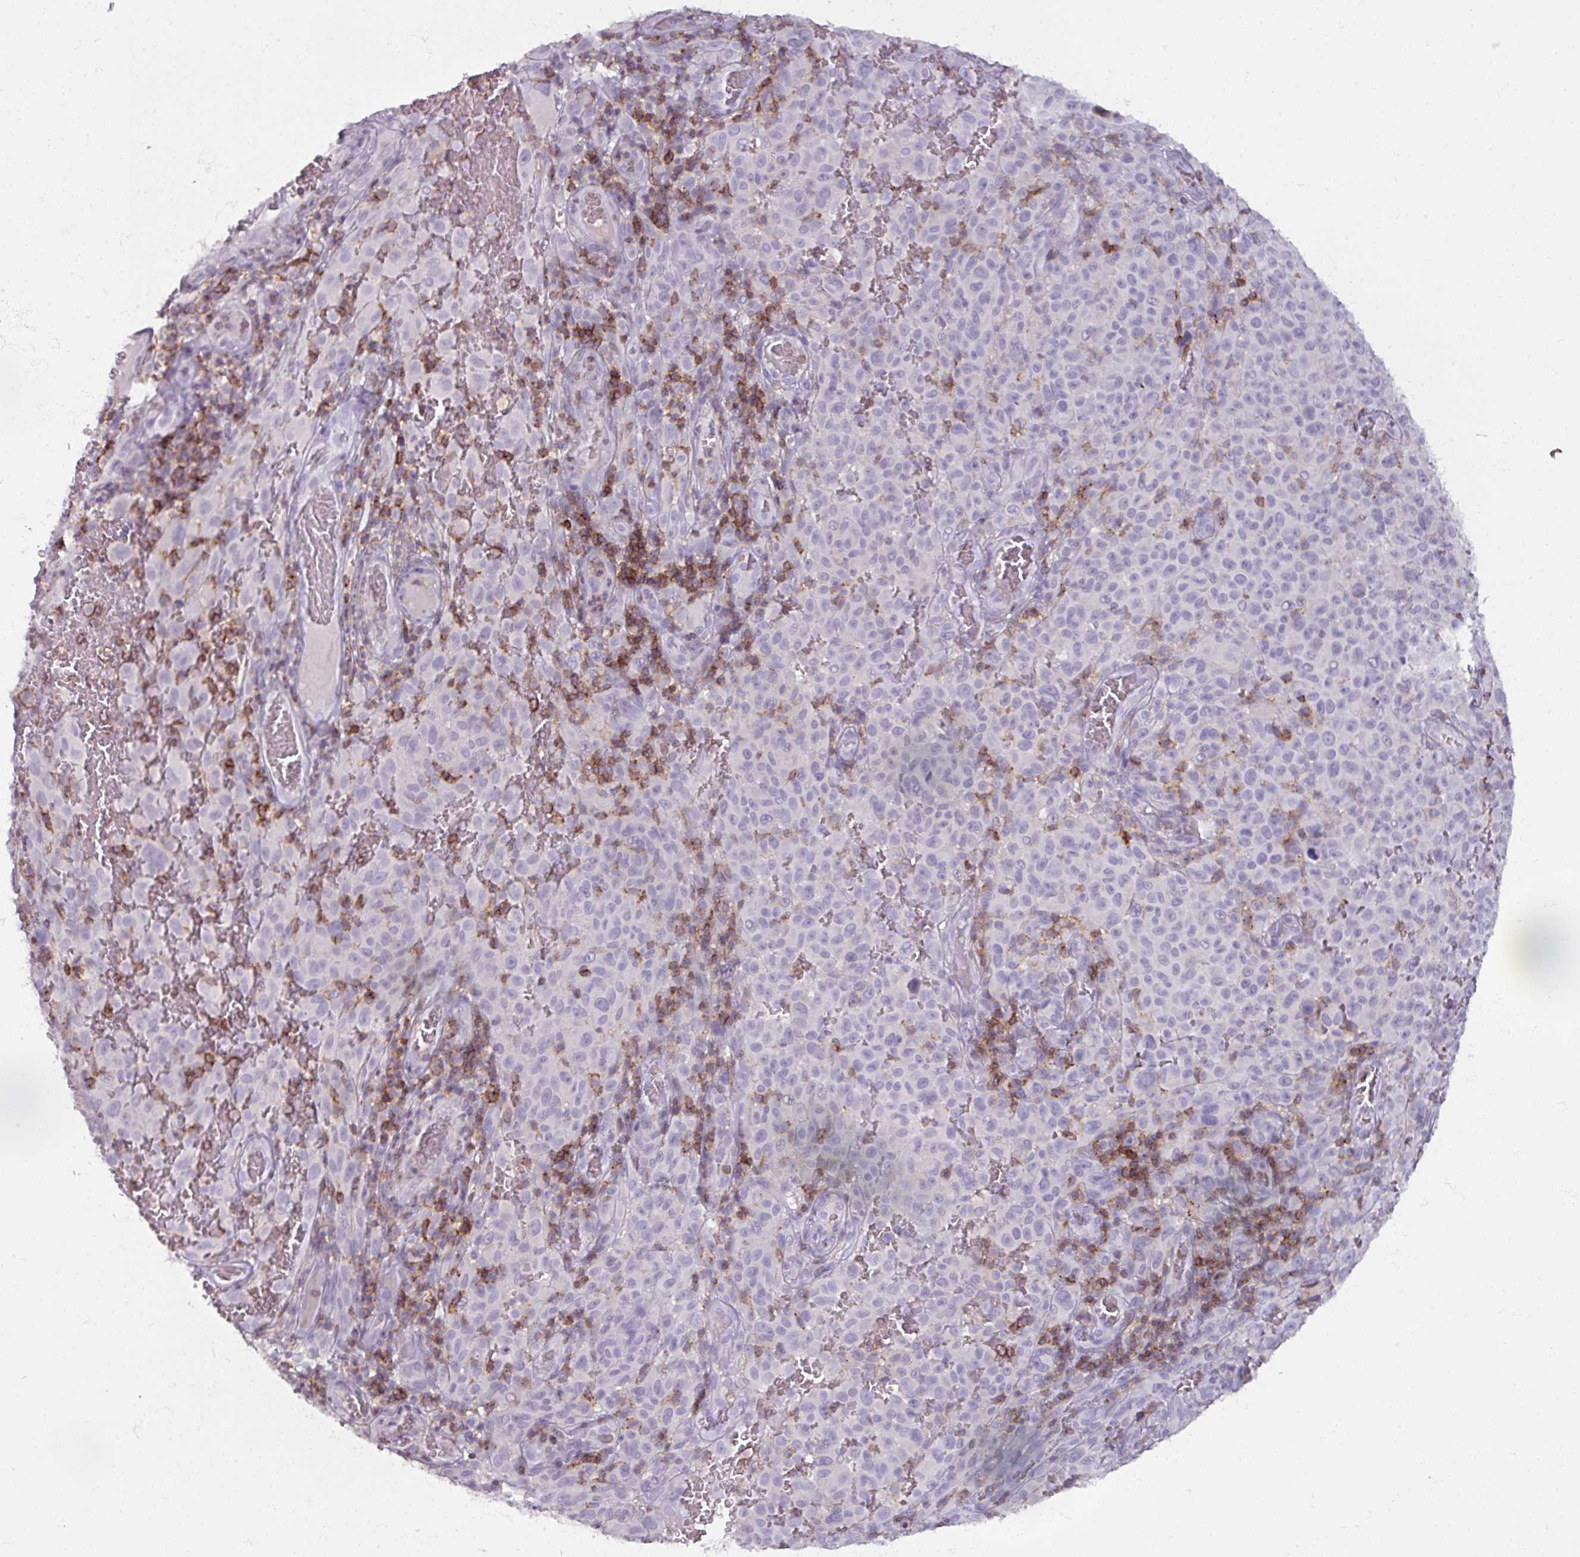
{"staining": {"intensity": "negative", "quantity": "none", "location": "none"}, "tissue": "melanoma", "cell_type": "Tumor cells", "image_type": "cancer", "snomed": [{"axis": "morphology", "description": "Malignant melanoma, NOS"}, {"axis": "topography", "description": "Skin"}], "caption": "Melanoma stained for a protein using immunohistochemistry shows no staining tumor cells.", "gene": "PTPRC", "patient": {"sex": "female", "age": 82}}